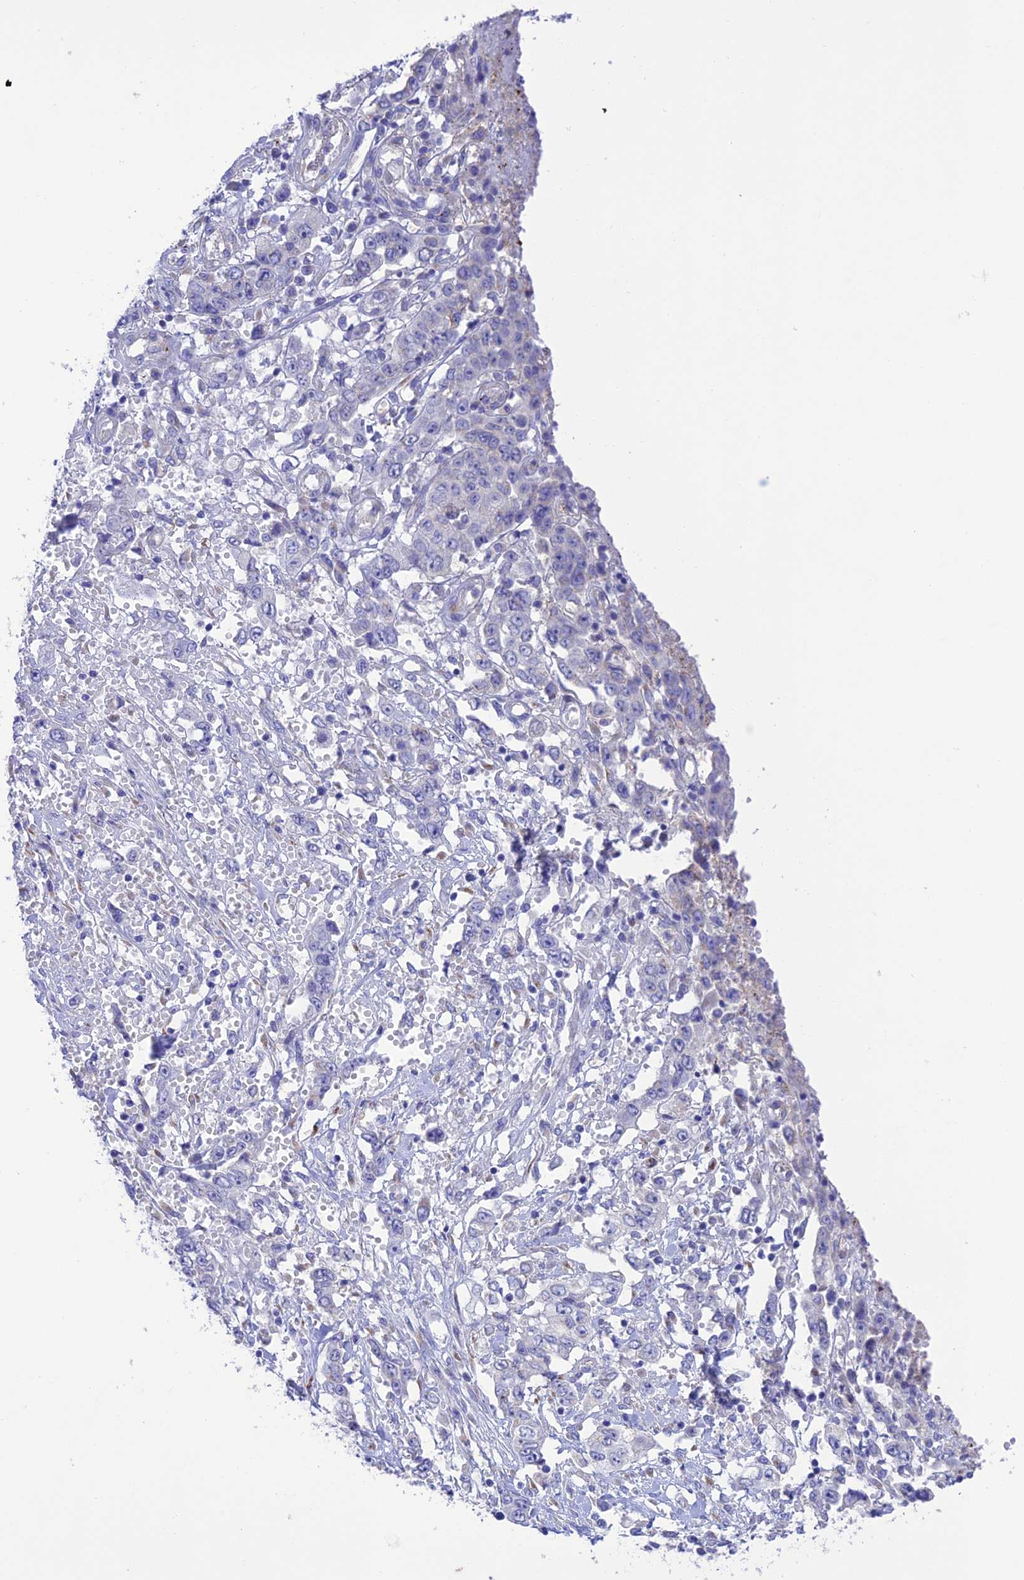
{"staining": {"intensity": "negative", "quantity": "none", "location": "none"}, "tissue": "stomach cancer", "cell_type": "Tumor cells", "image_type": "cancer", "snomed": [{"axis": "morphology", "description": "Adenocarcinoma, NOS"}, {"axis": "topography", "description": "Stomach, upper"}], "caption": "A micrograph of human adenocarcinoma (stomach) is negative for staining in tumor cells.", "gene": "CHSY3", "patient": {"sex": "male", "age": 62}}